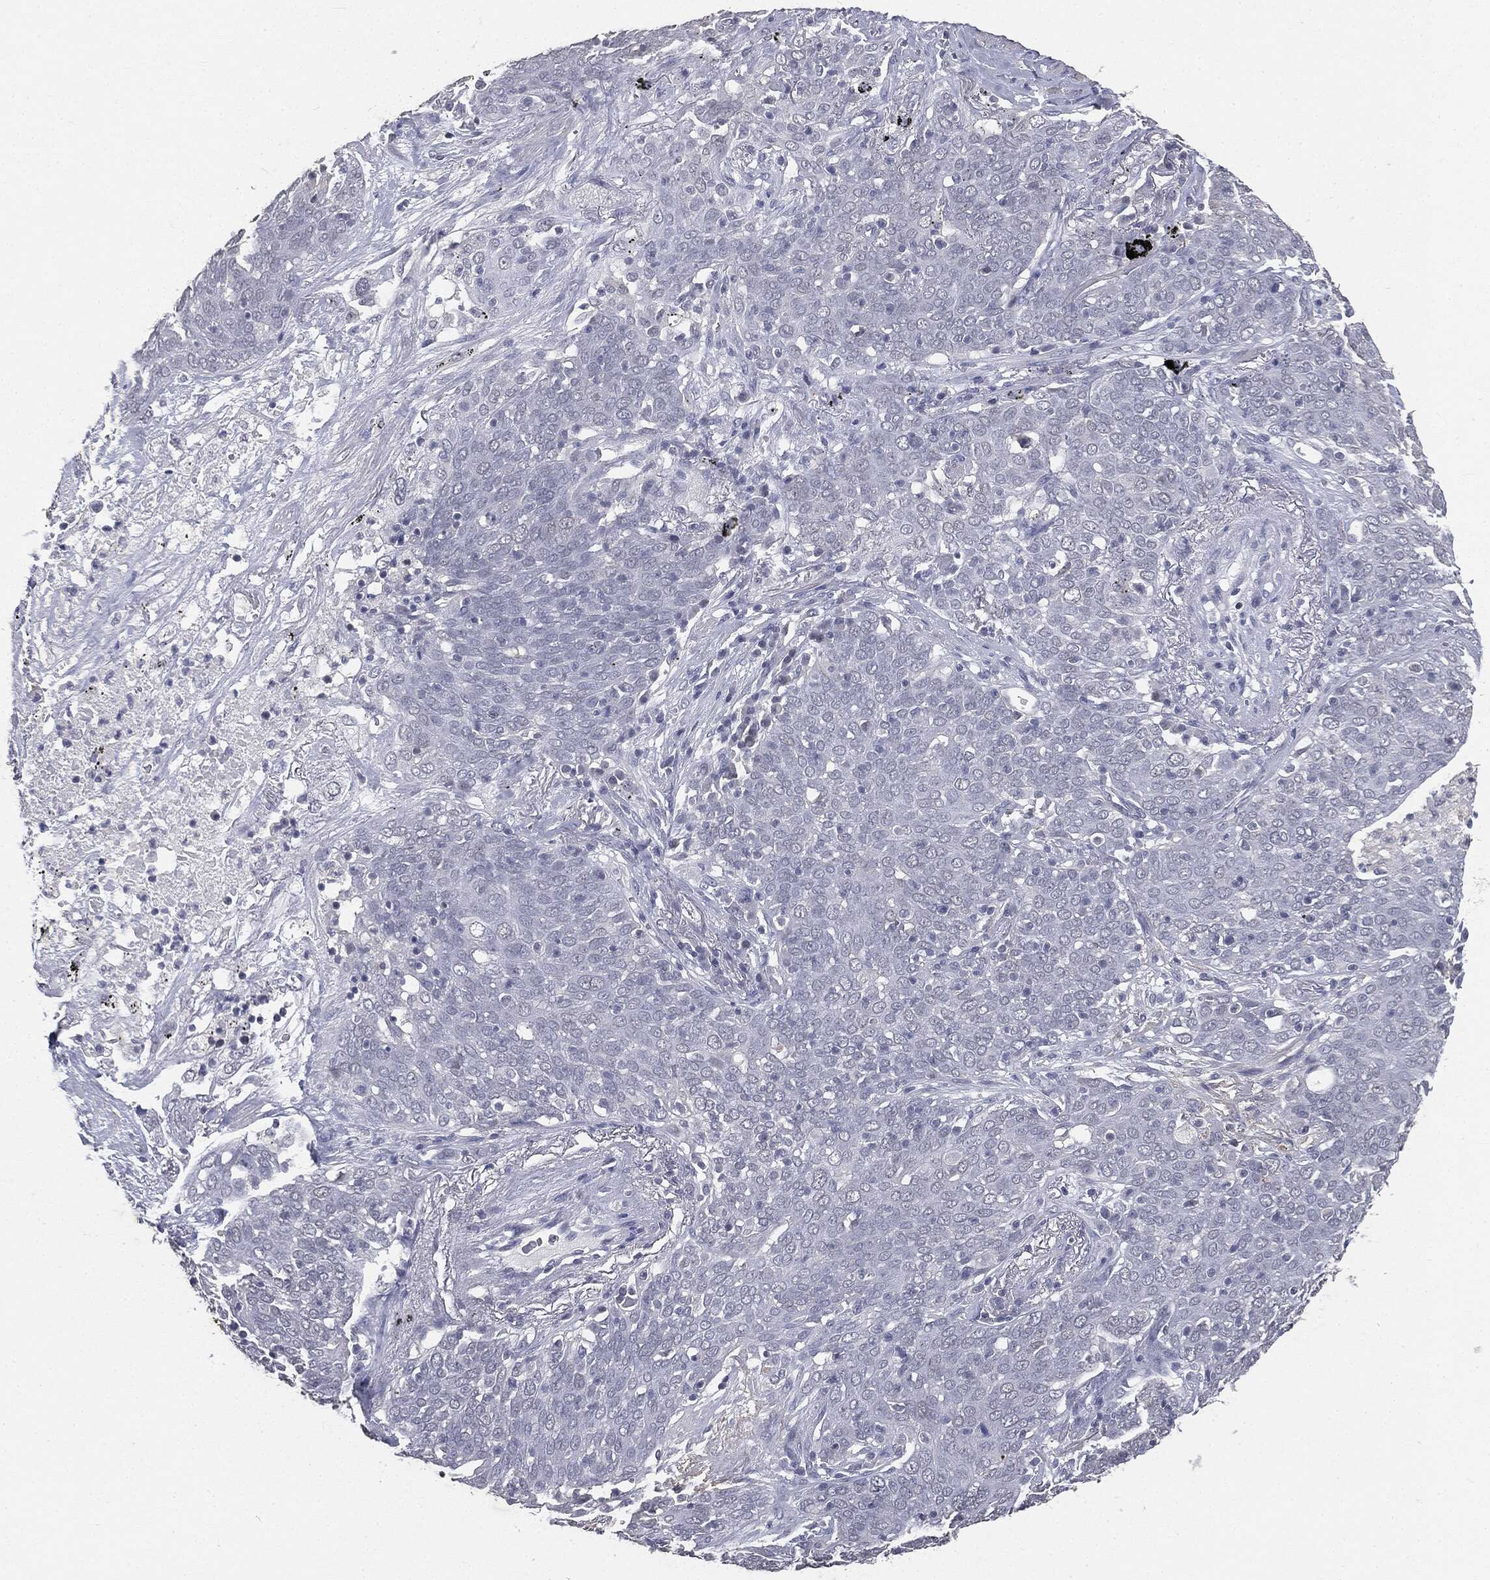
{"staining": {"intensity": "negative", "quantity": "none", "location": "none"}, "tissue": "lung cancer", "cell_type": "Tumor cells", "image_type": "cancer", "snomed": [{"axis": "morphology", "description": "Squamous cell carcinoma, NOS"}, {"axis": "topography", "description": "Lung"}], "caption": "Tumor cells show no significant expression in lung cancer (squamous cell carcinoma).", "gene": "SLC2A2", "patient": {"sex": "male", "age": 82}}